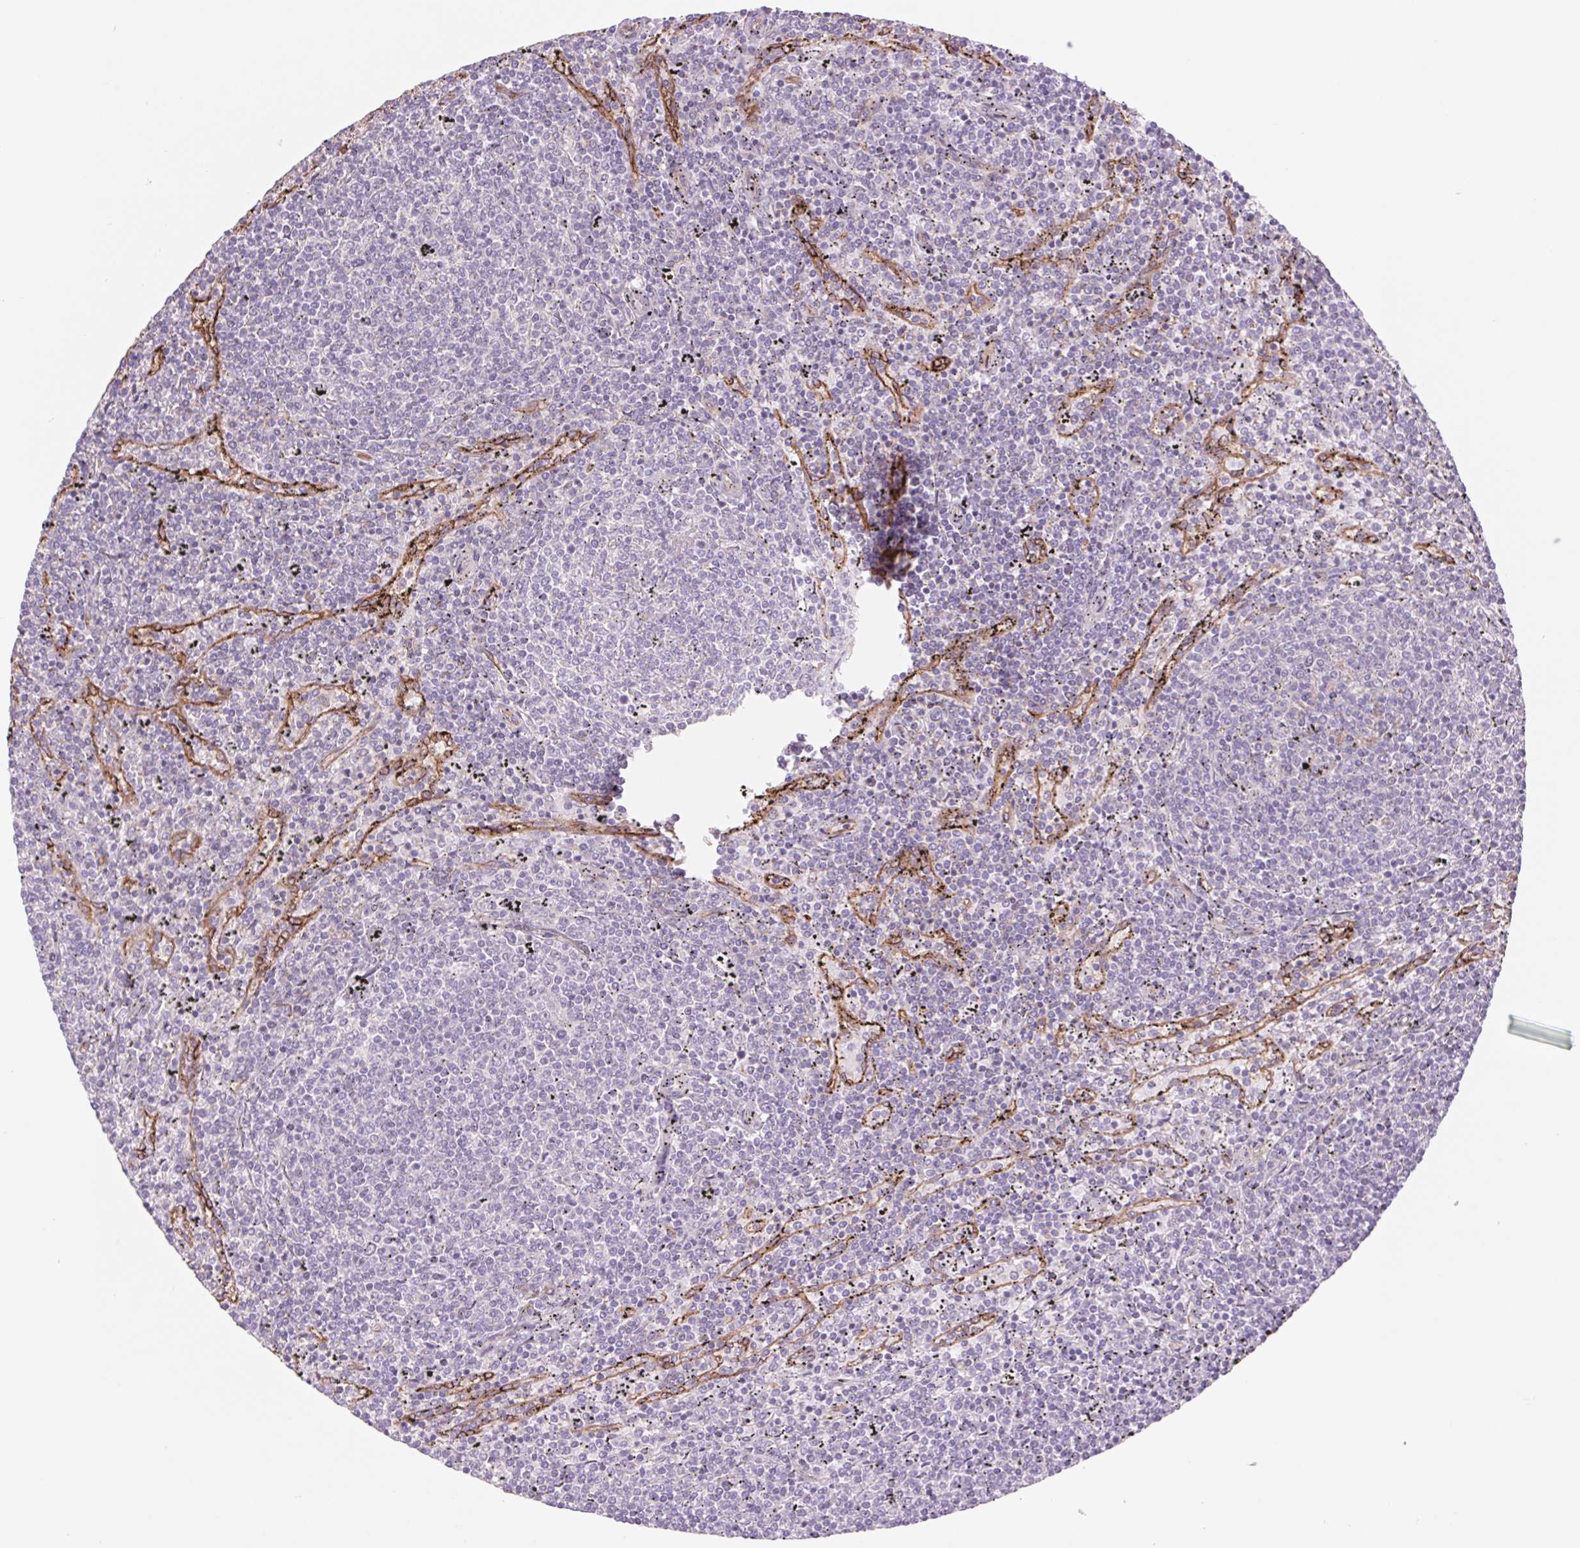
{"staining": {"intensity": "negative", "quantity": "none", "location": "none"}, "tissue": "lymphoma", "cell_type": "Tumor cells", "image_type": "cancer", "snomed": [{"axis": "morphology", "description": "Malignant lymphoma, non-Hodgkin's type, Low grade"}, {"axis": "topography", "description": "Spleen"}], "caption": "Immunohistochemistry (IHC) photomicrograph of low-grade malignant lymphoma, non-Hodgkin's type stained for a protein (brown), which demonstrates no positivity in tumor cells.", "gene": "MS4A13", "patient": {"sex": "female", "age": 50}}